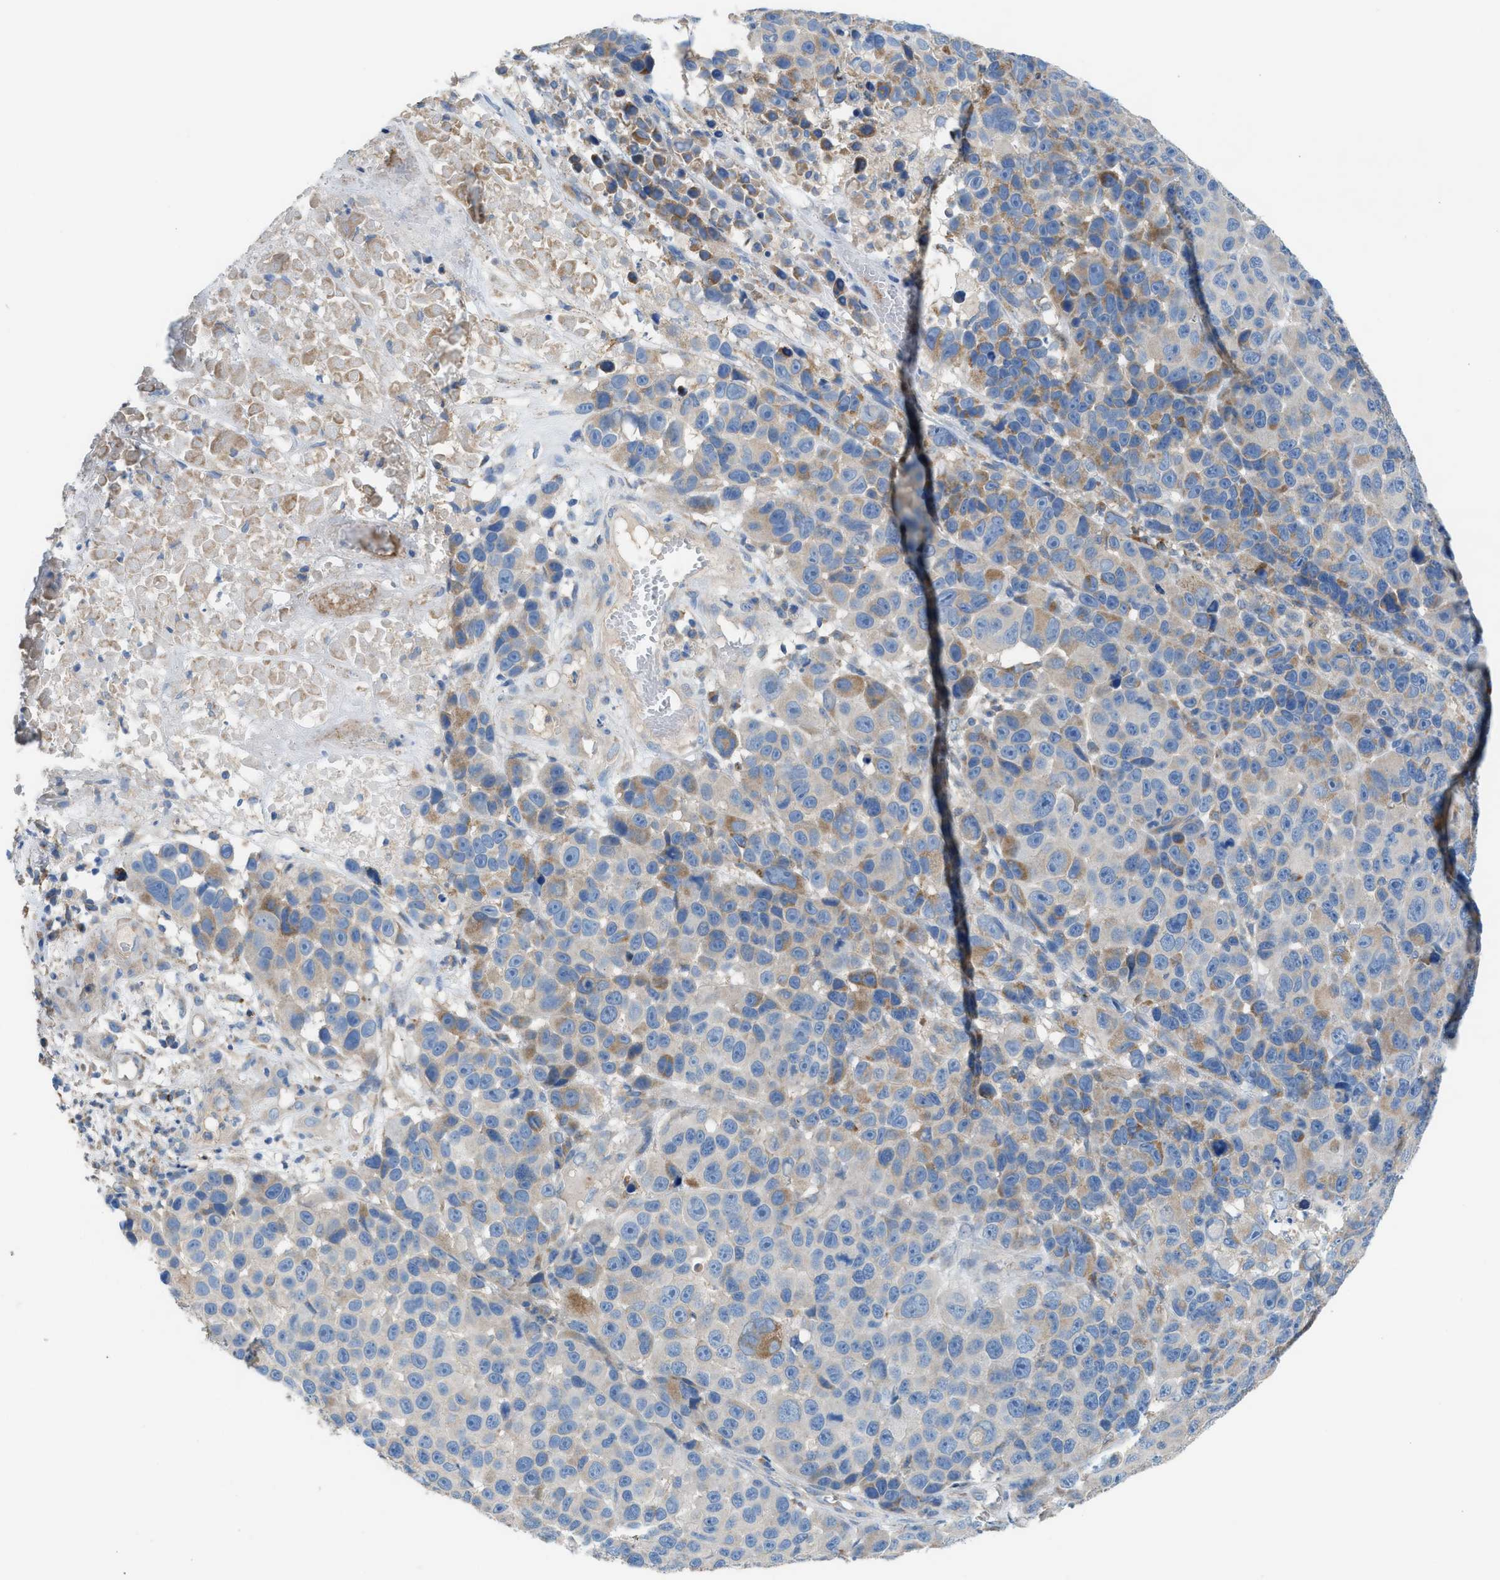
{"staining": {"intensity": "weak", "quantity": "<25%", "location": "cytoplasmic/membranous"}, "tissue": "melanoma", "cell_type": "Tumor cells", "image_type": "cancer", "snomed": [{"axis": "morphology", "description": "Malignant melanoma, NOS"}, {"axis": "topography", "description": "Skin"}], "caption": "The photomicrograph shows no significant positivity in tumor cells of malignant melanoma. (Brightfield microscopy of DAB IHC at high magnification).", "gene": "AOAH", "patient": {"sex": "male", "age": 53}}